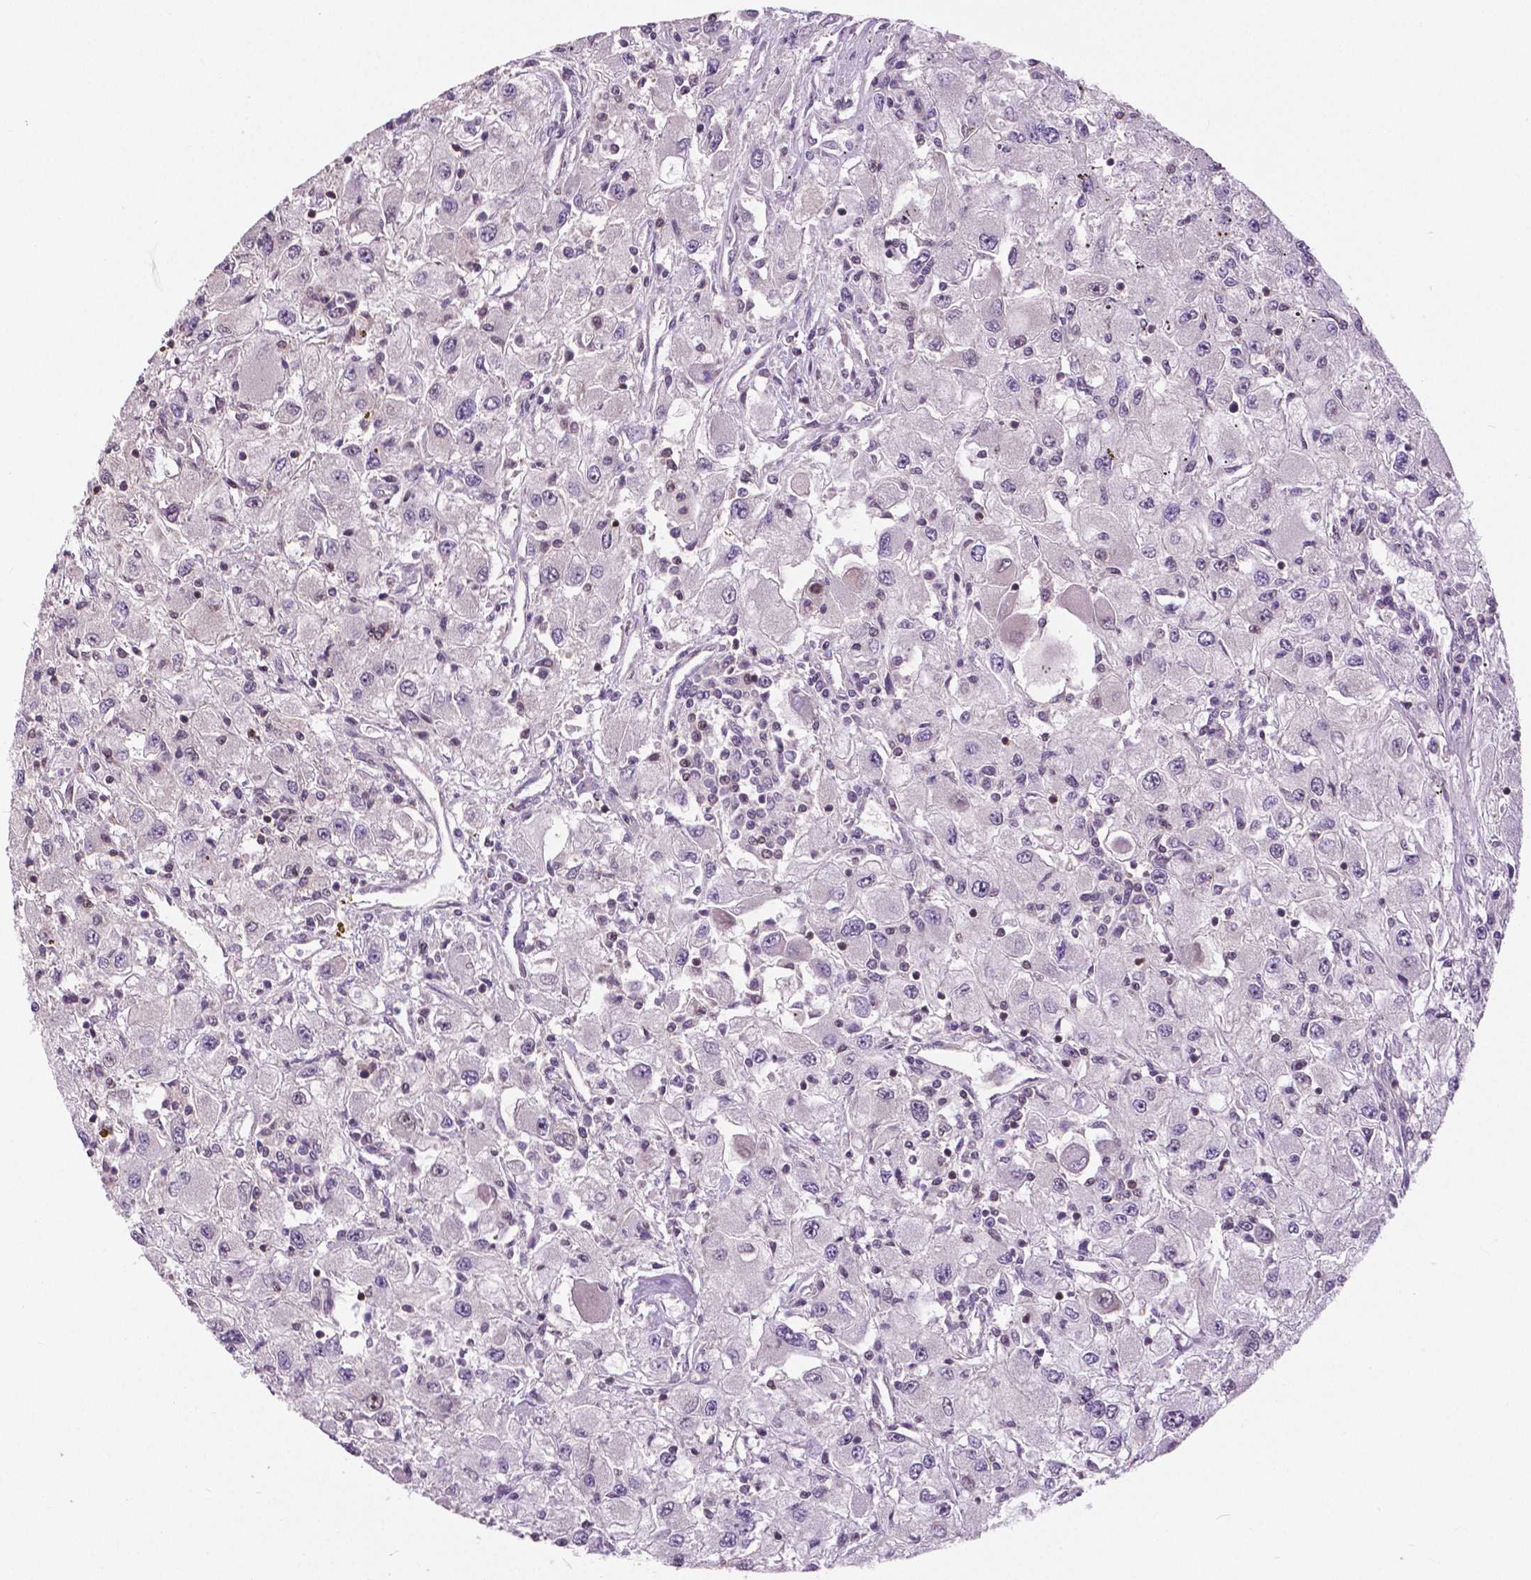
{"staining": {"intensity": "negative", "quantity": "none", "location": "none"}, "tissue": "renal cancer", "cell_type": "Tumor cells", "image_type": "cancer", "snomed": [{"axis": "morphology", "description": "Adenocarcinoma, NOS"}, {"axis": "topography", "description": "Kidney"}], "caption": "Protein analysis of renal cancer exhibits no significant expression in tumor cells.", "gene": "ANXA13", "patient": {"sex": "female", "age": 67}}